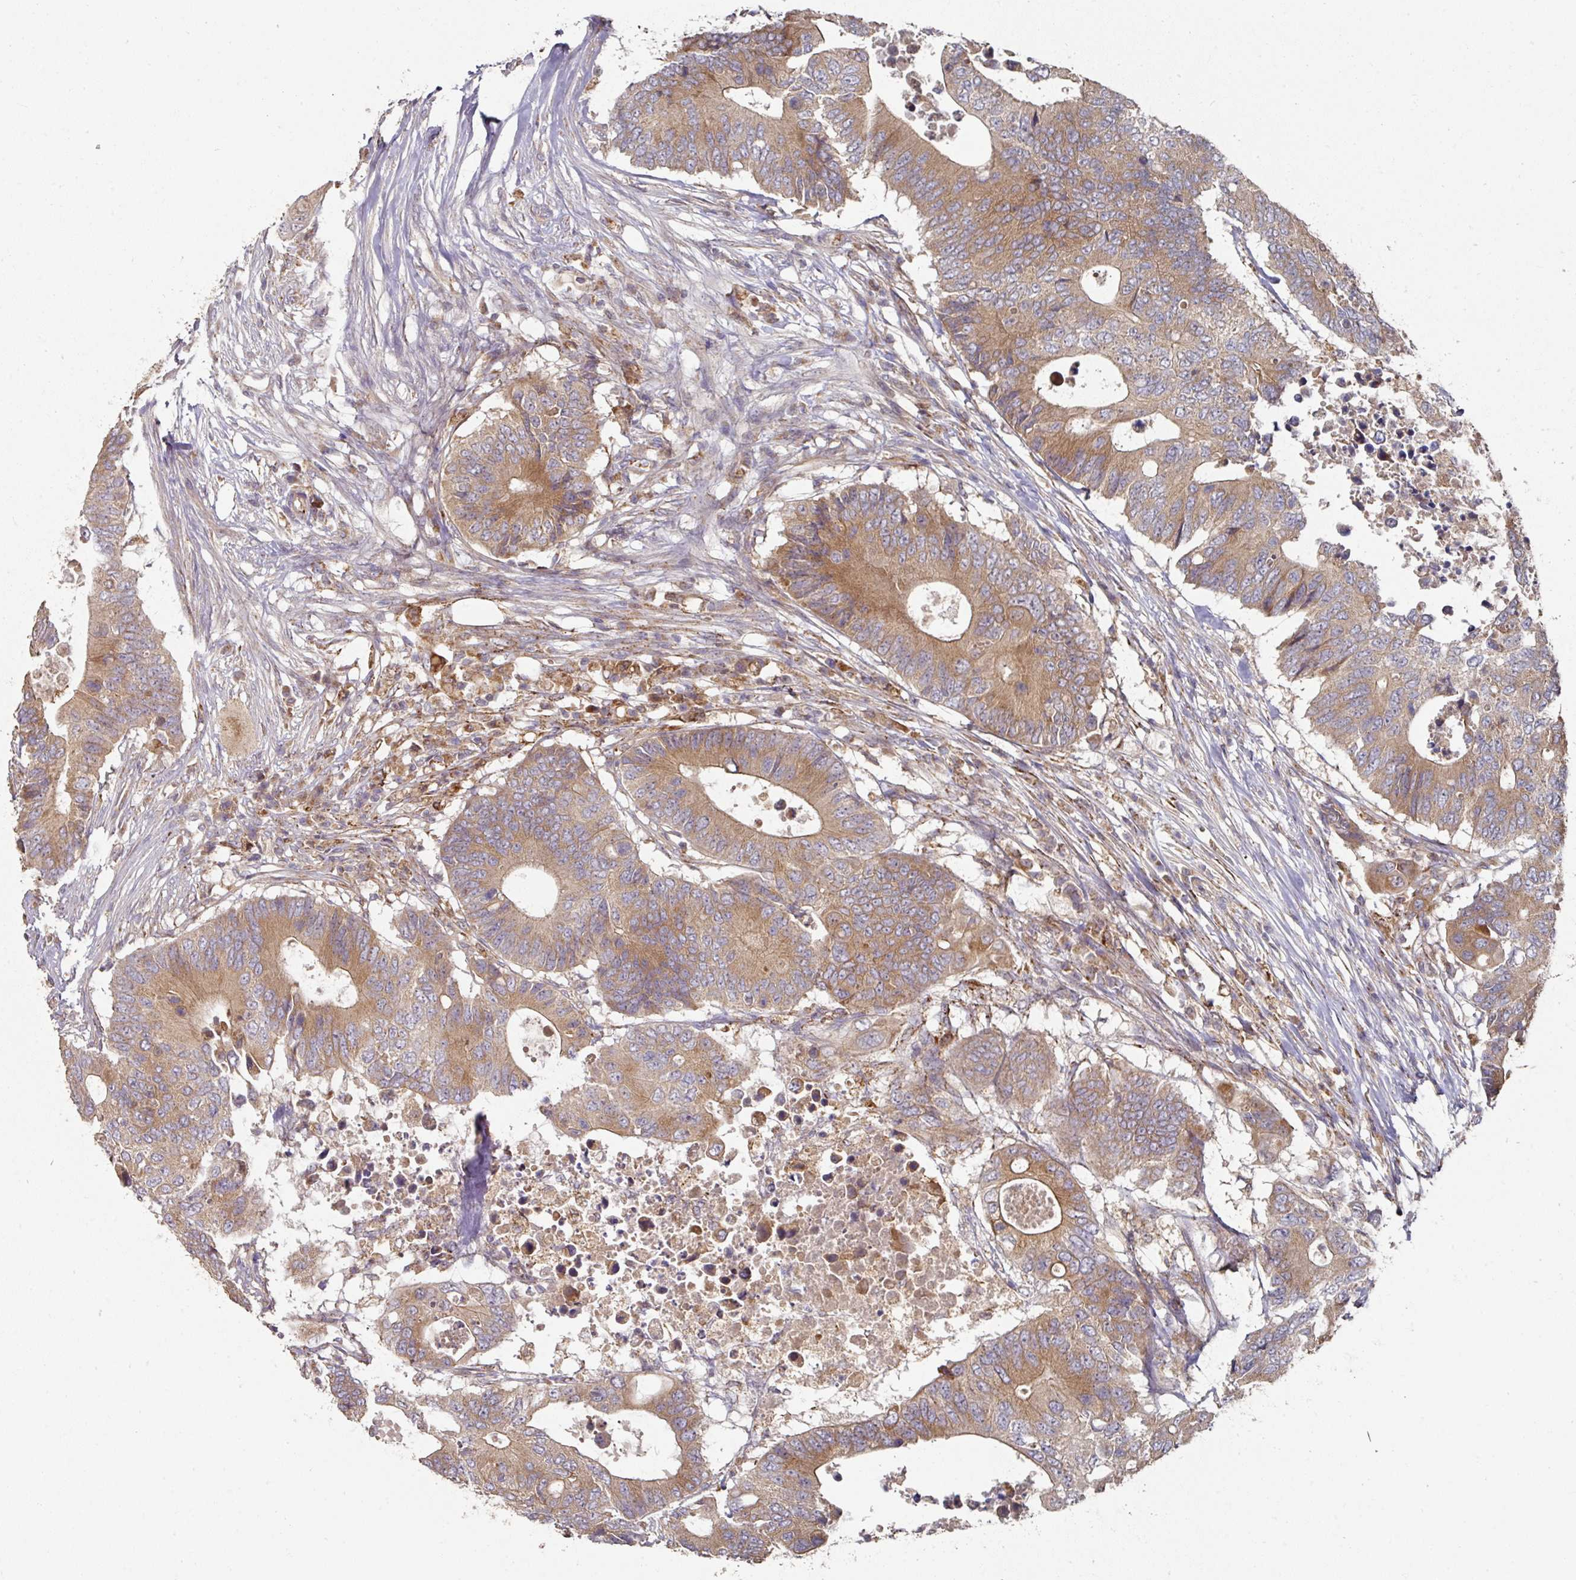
{"staining": {"intensity": "moderate", "quantity": ">75%", "location": "cytoplasmic/membranous"}, "tissue": "colorectal cancer", "cell_type": "Tumor cells", "image_type": "cancer", "snomed": [{"axis": "morphology", "description": "Adenocarcinoma, NOS"}, {"axis": "topography", "description": "Colon"}], "caption": "Protein expression analysis of colorectal cancer exhibits moderate cytoplasmic/membranous positivity in about >75% of tumor cells. (DAB = brown stain, brightfield microscopy at high magnification).", "gene": "DNAJC7", "patient": {"sex": "male", "age": 71}}